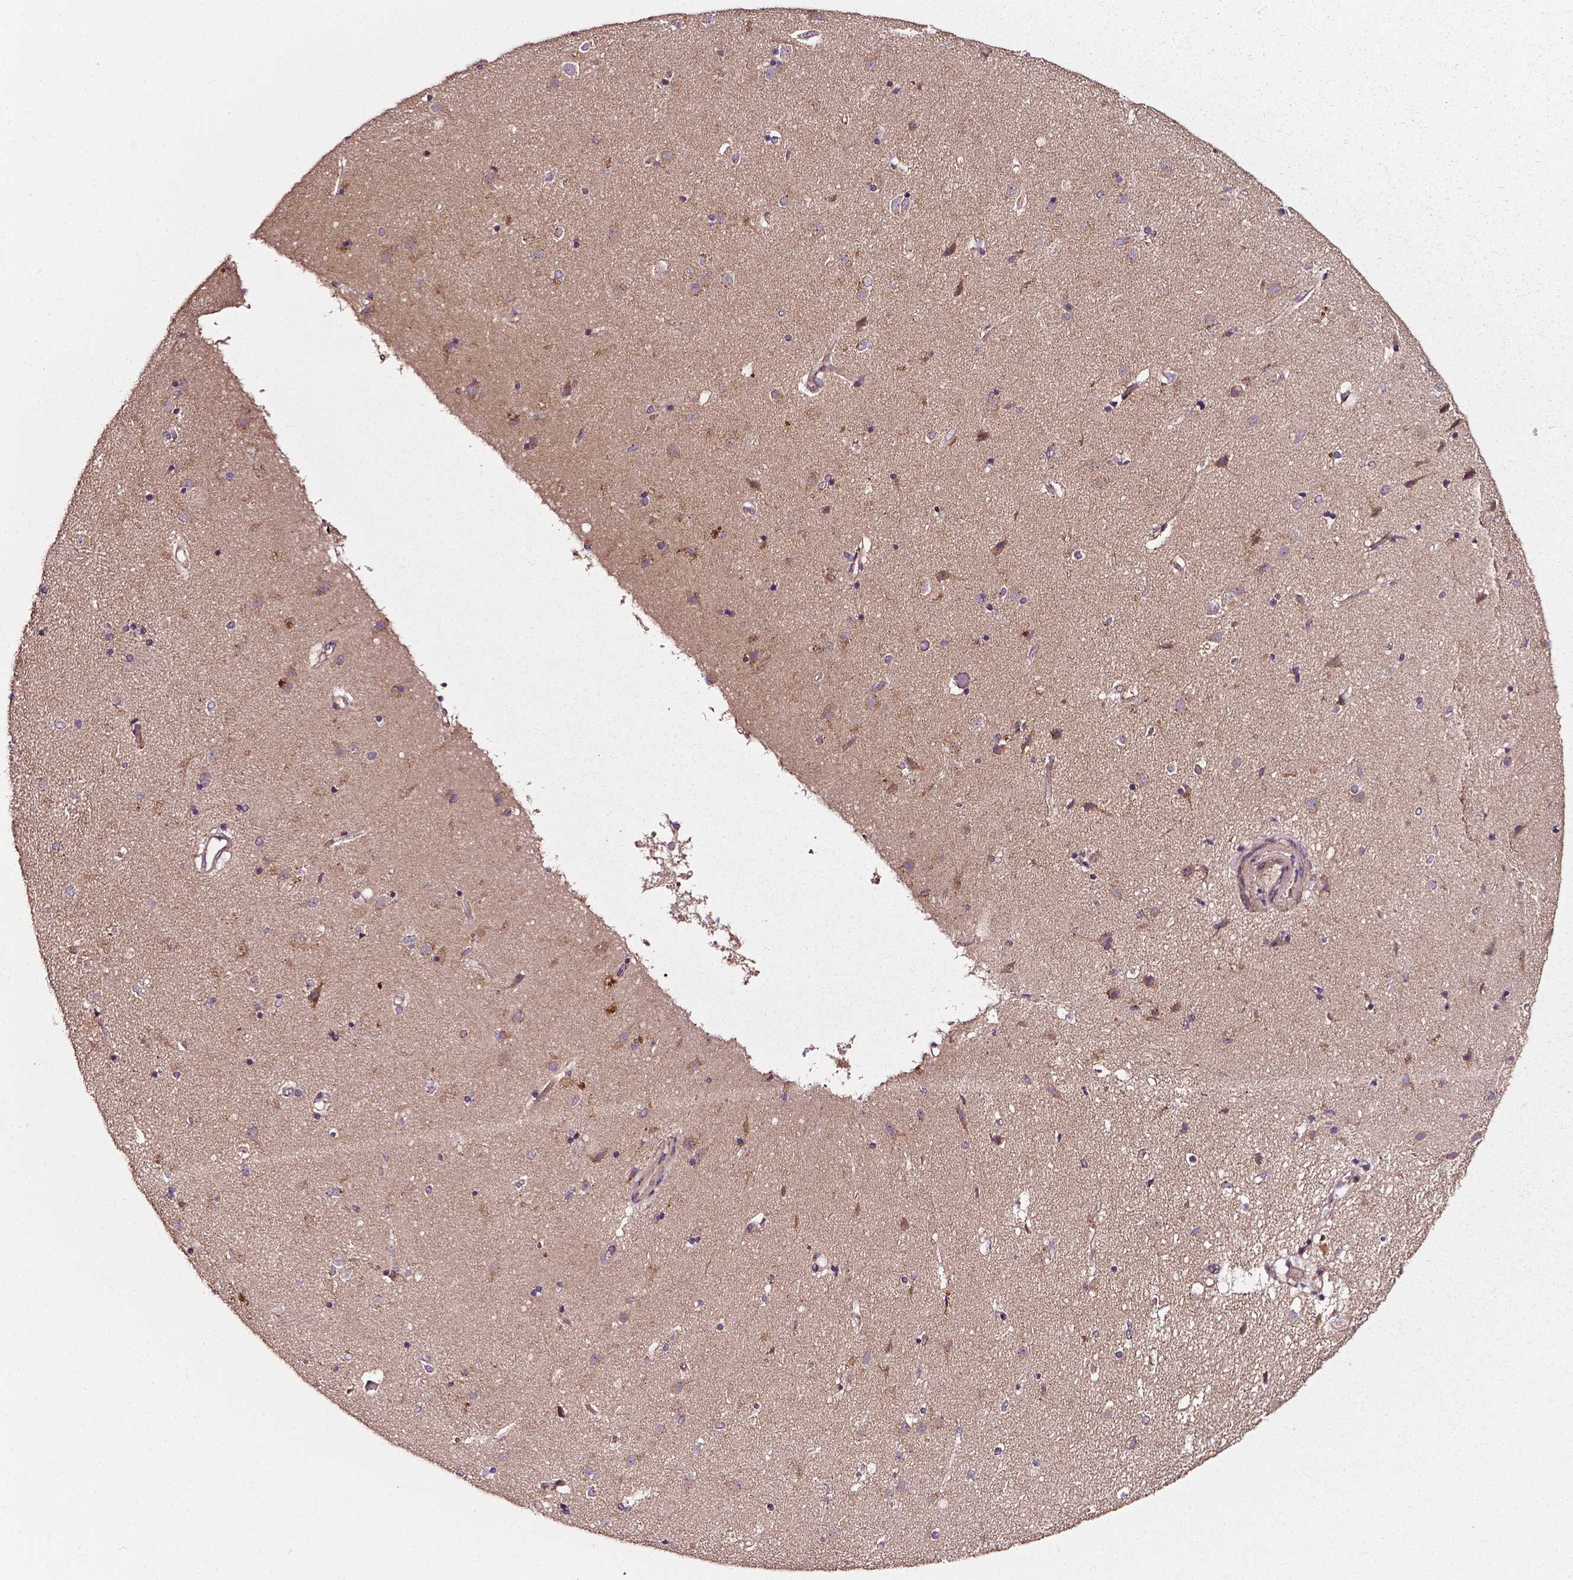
{"staining": {"intensity": "weak", "quantity": "<25%", "location": "cytoplasmic/membranous"}, "tissue": "caudate", "cell_type": "Glial cells", "image_type": "normal", "snomed": [{"axis": "morphology", "description": "Normal tissue, NOS"}, {"axis": "topography", "description": "Lateral ventricle wall"}], "caption": "This is an immunohistochemistry (IHC) photomicrograph of normal human caudate. There is no positivity in glial cells.", "gene": "ATG16L1", "patient": {"sex": "female", "age": 71}}